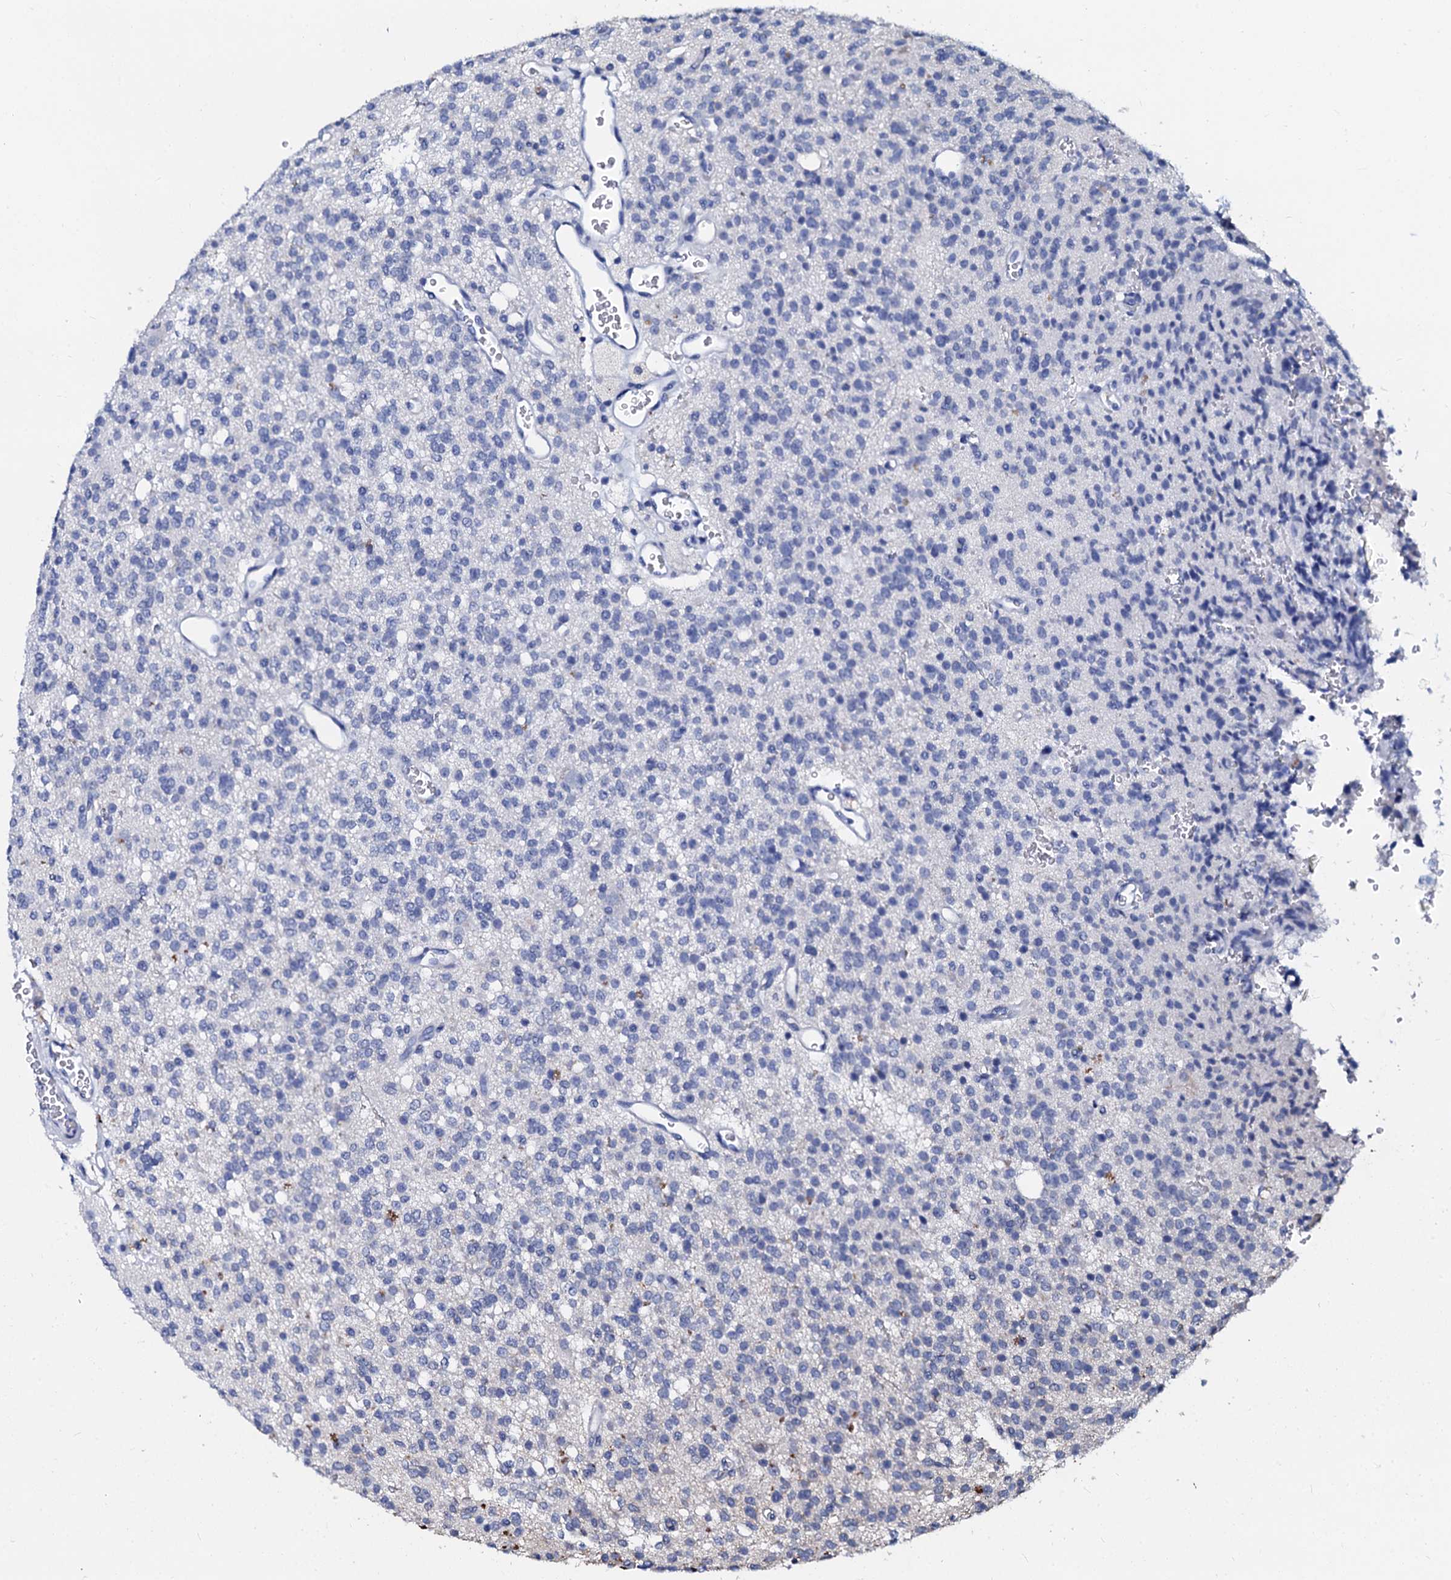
{"staining": {"intensity": "negative", "quantity": "none", "location": "none"}, "tissue": "glioma", "cell_type": "Tumor cells", "image_type": "cancer", "snomed": [{"axis": "morphology", "description": "Glioma, malignant, High grade"}, {"axis": "topography", "description": "Brain"}], "caption": "Malignant high-grade glioma was stained to show a protein in brown. There is no significant expression in tumor cells. Brightfield microscopy of immunohistochemistry (IHC) stained with DAB (brown) and hematoxylin (blue), captured at high magnification.", "gene": "SLC37A4", "patient": {"sex": "male", "age": 34}}